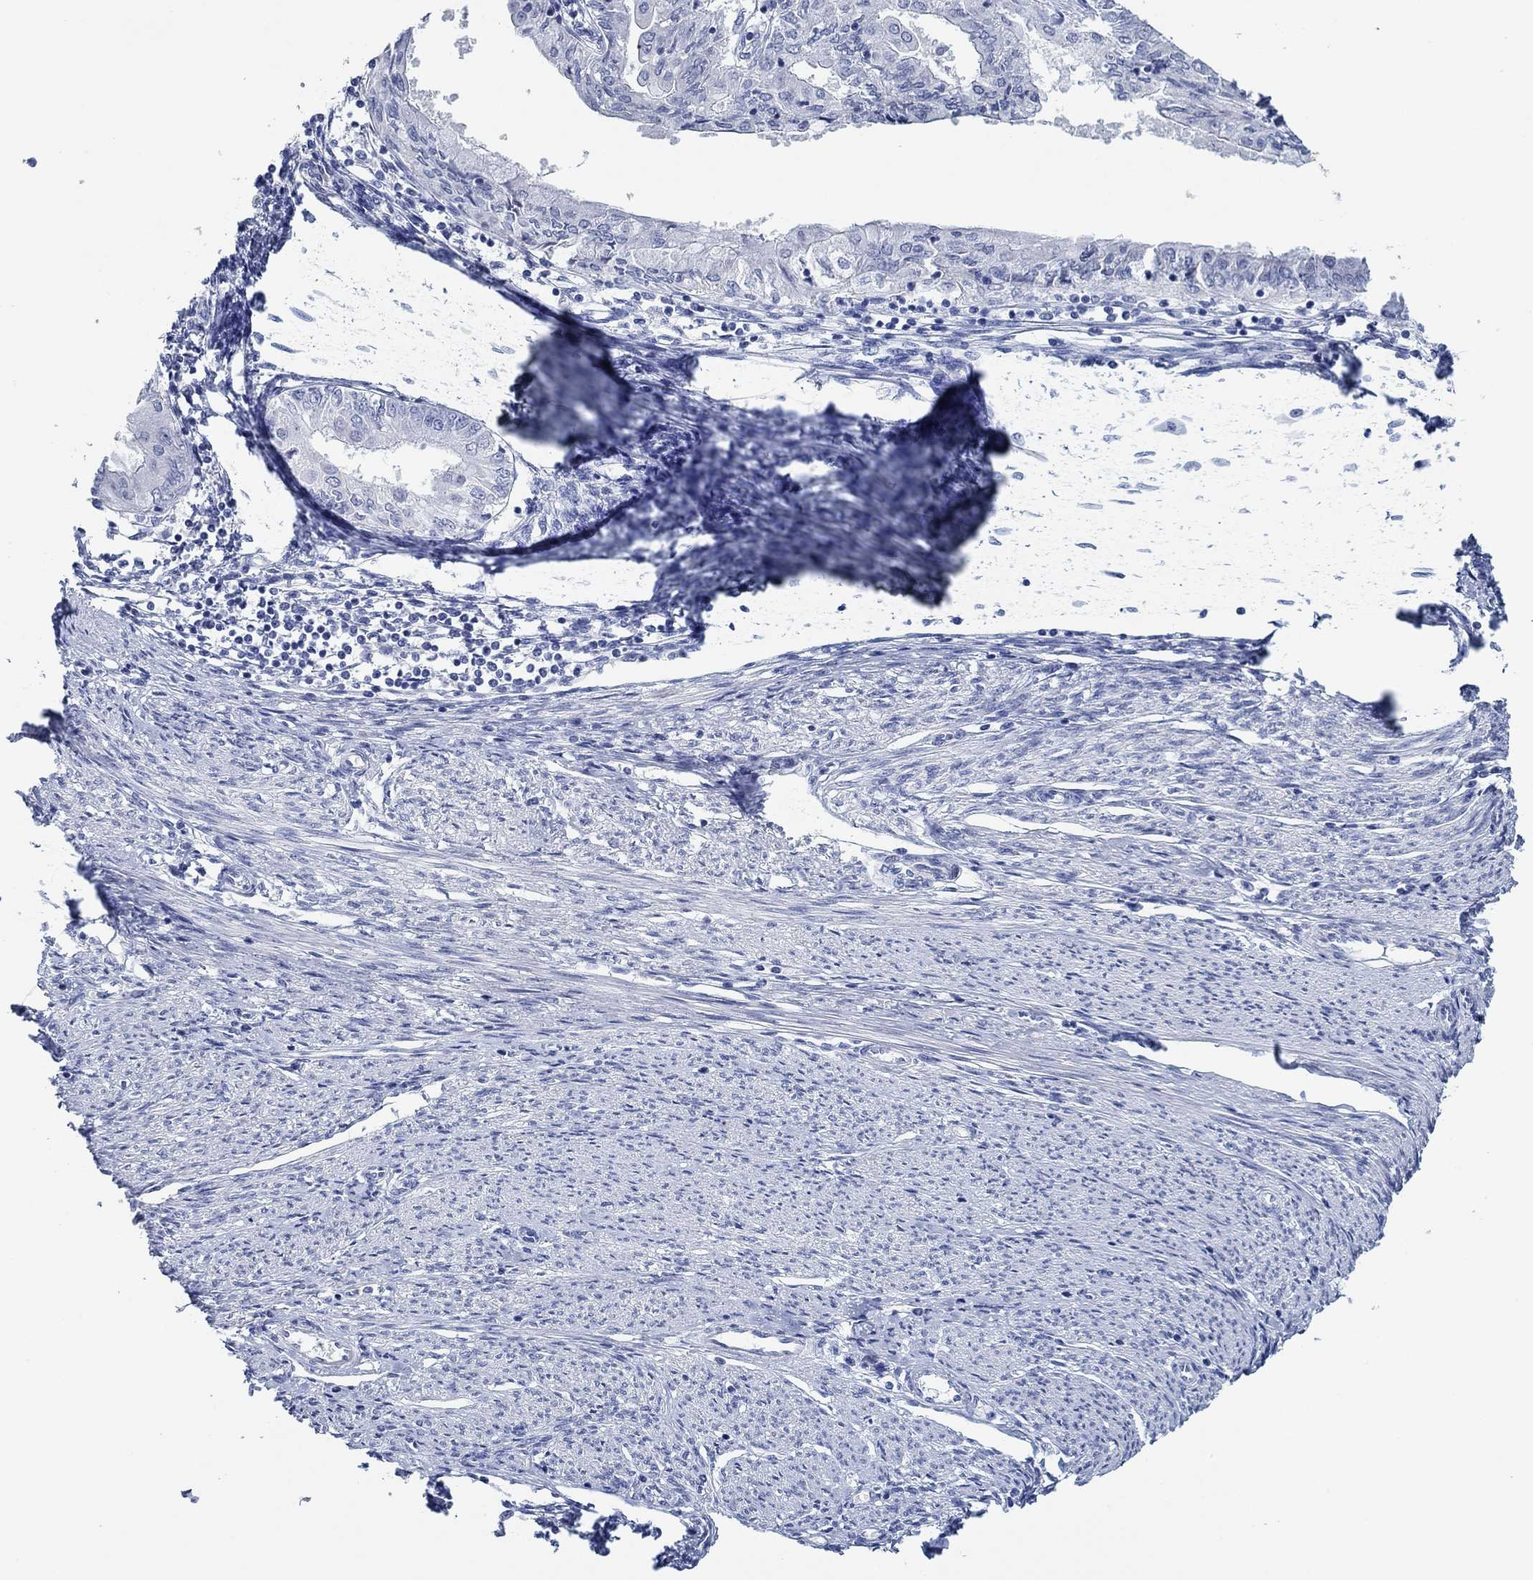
{"staining": {"intensity": "negative", "quantity": "none", "location": "none"}, "tissue": "endometrial cancer", "cell_type": "Tumor cells", "image_type": "cancer", "snomed": [{"axis": "morphology", "description": "Adenocarcinoma, NOS"}, {"axis": "topography", "description": "Endometrium"}], "caption": "Micrograph shows no protein positivity in tumor cells of endometrial cancer tissue.", "gene": "POU5F1", "patient": {"sex": "female", "age": 68}}